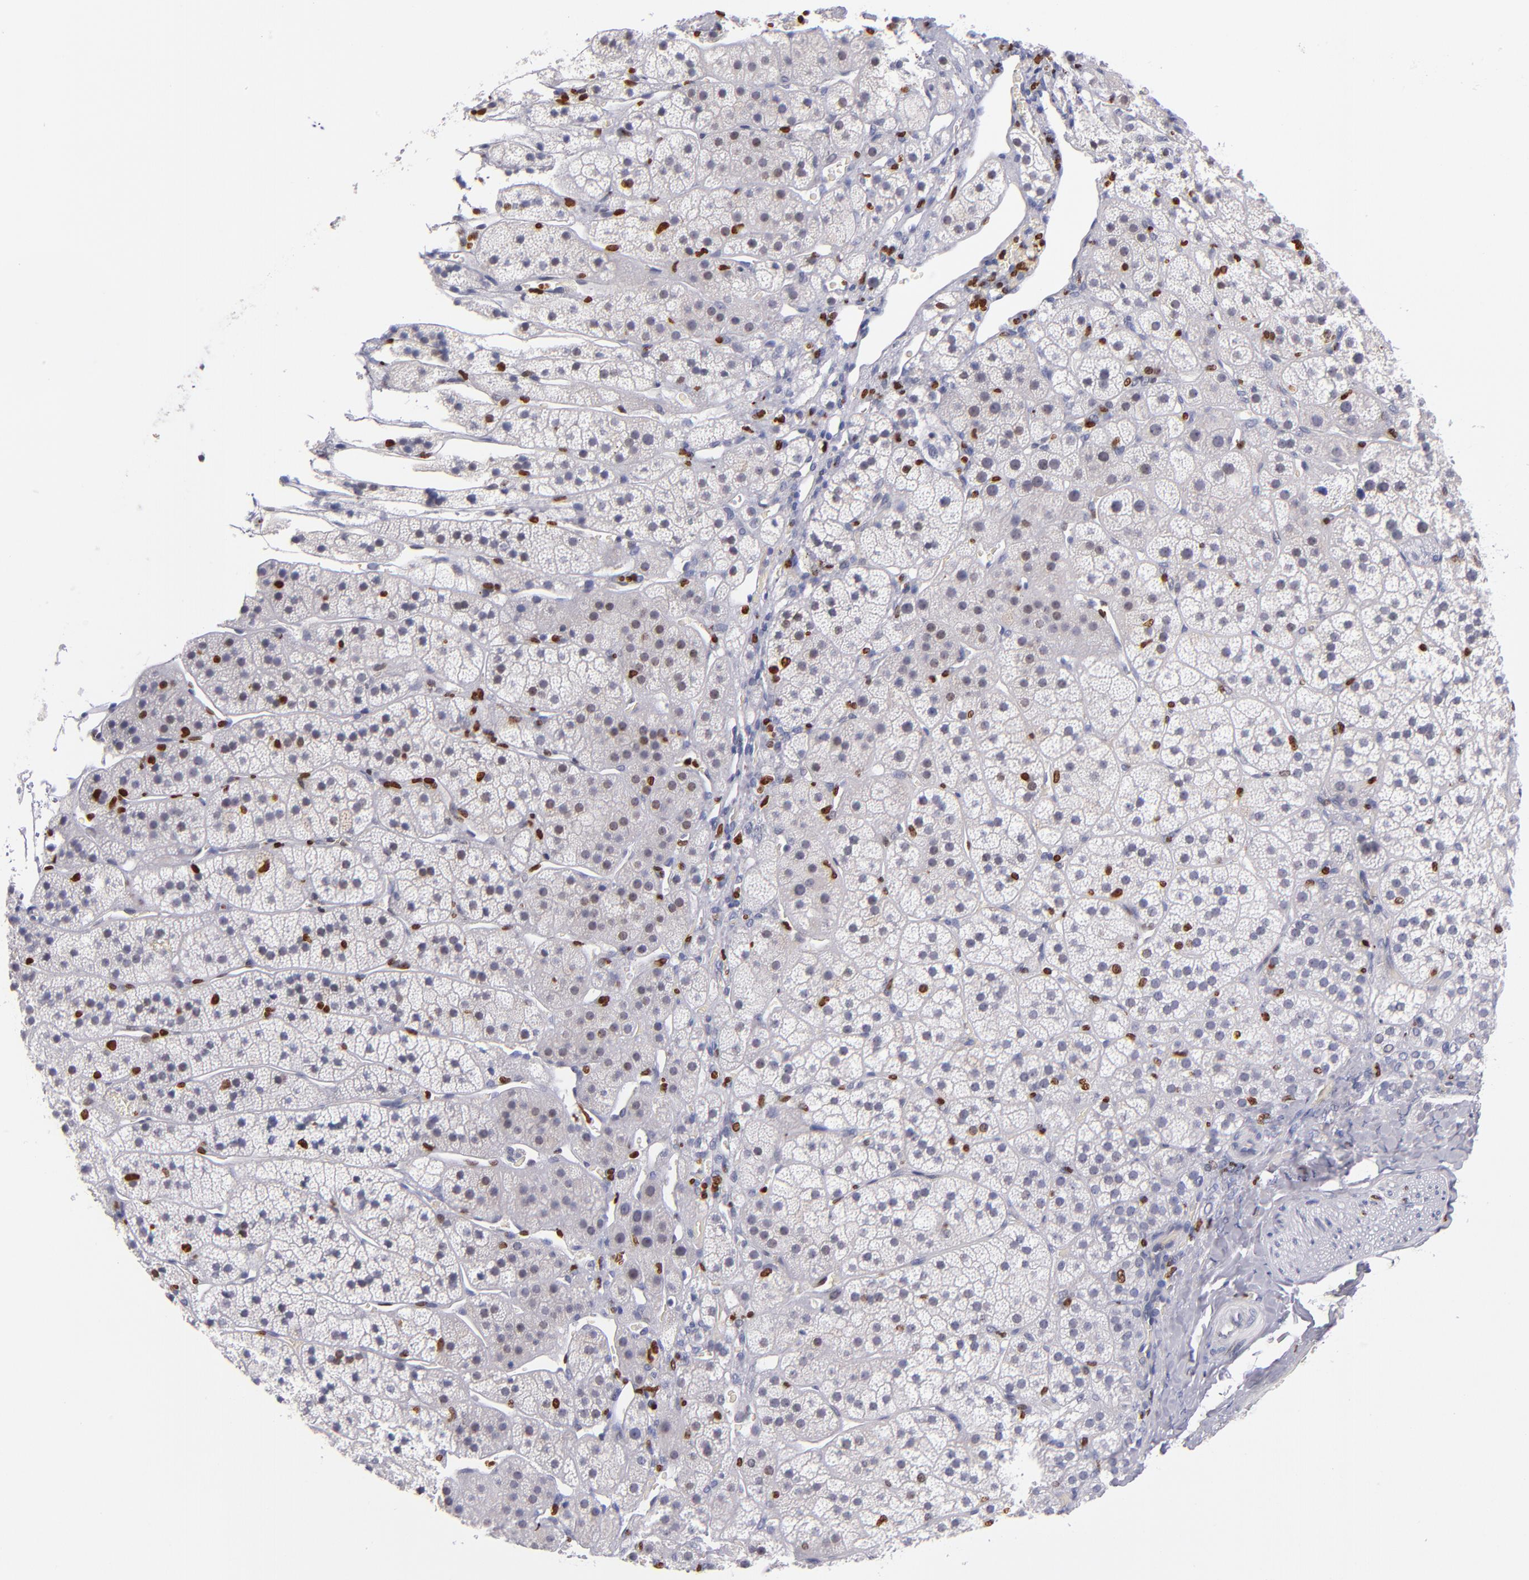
{"staining": {"intensity": "moderate", "quantity": "25%-75%", "location": "nuclear"}, "tissue": "adrenal gland", "cell_type": "Glandular cells", "image_type": "normal", "snomed": [{"axis": "morphology", "description": "Normal tissue, NOS"}, {"axis": "topography", "description": "Adrenal gland"}], "caption": "Adrenal gland was stained to show a protein in brown. There is medium levels of moderate nuclear positivity in about 25%-75% of glandular cells.", "gene": "CDKL5", "patient": {"sex": "female", "age": 44}}